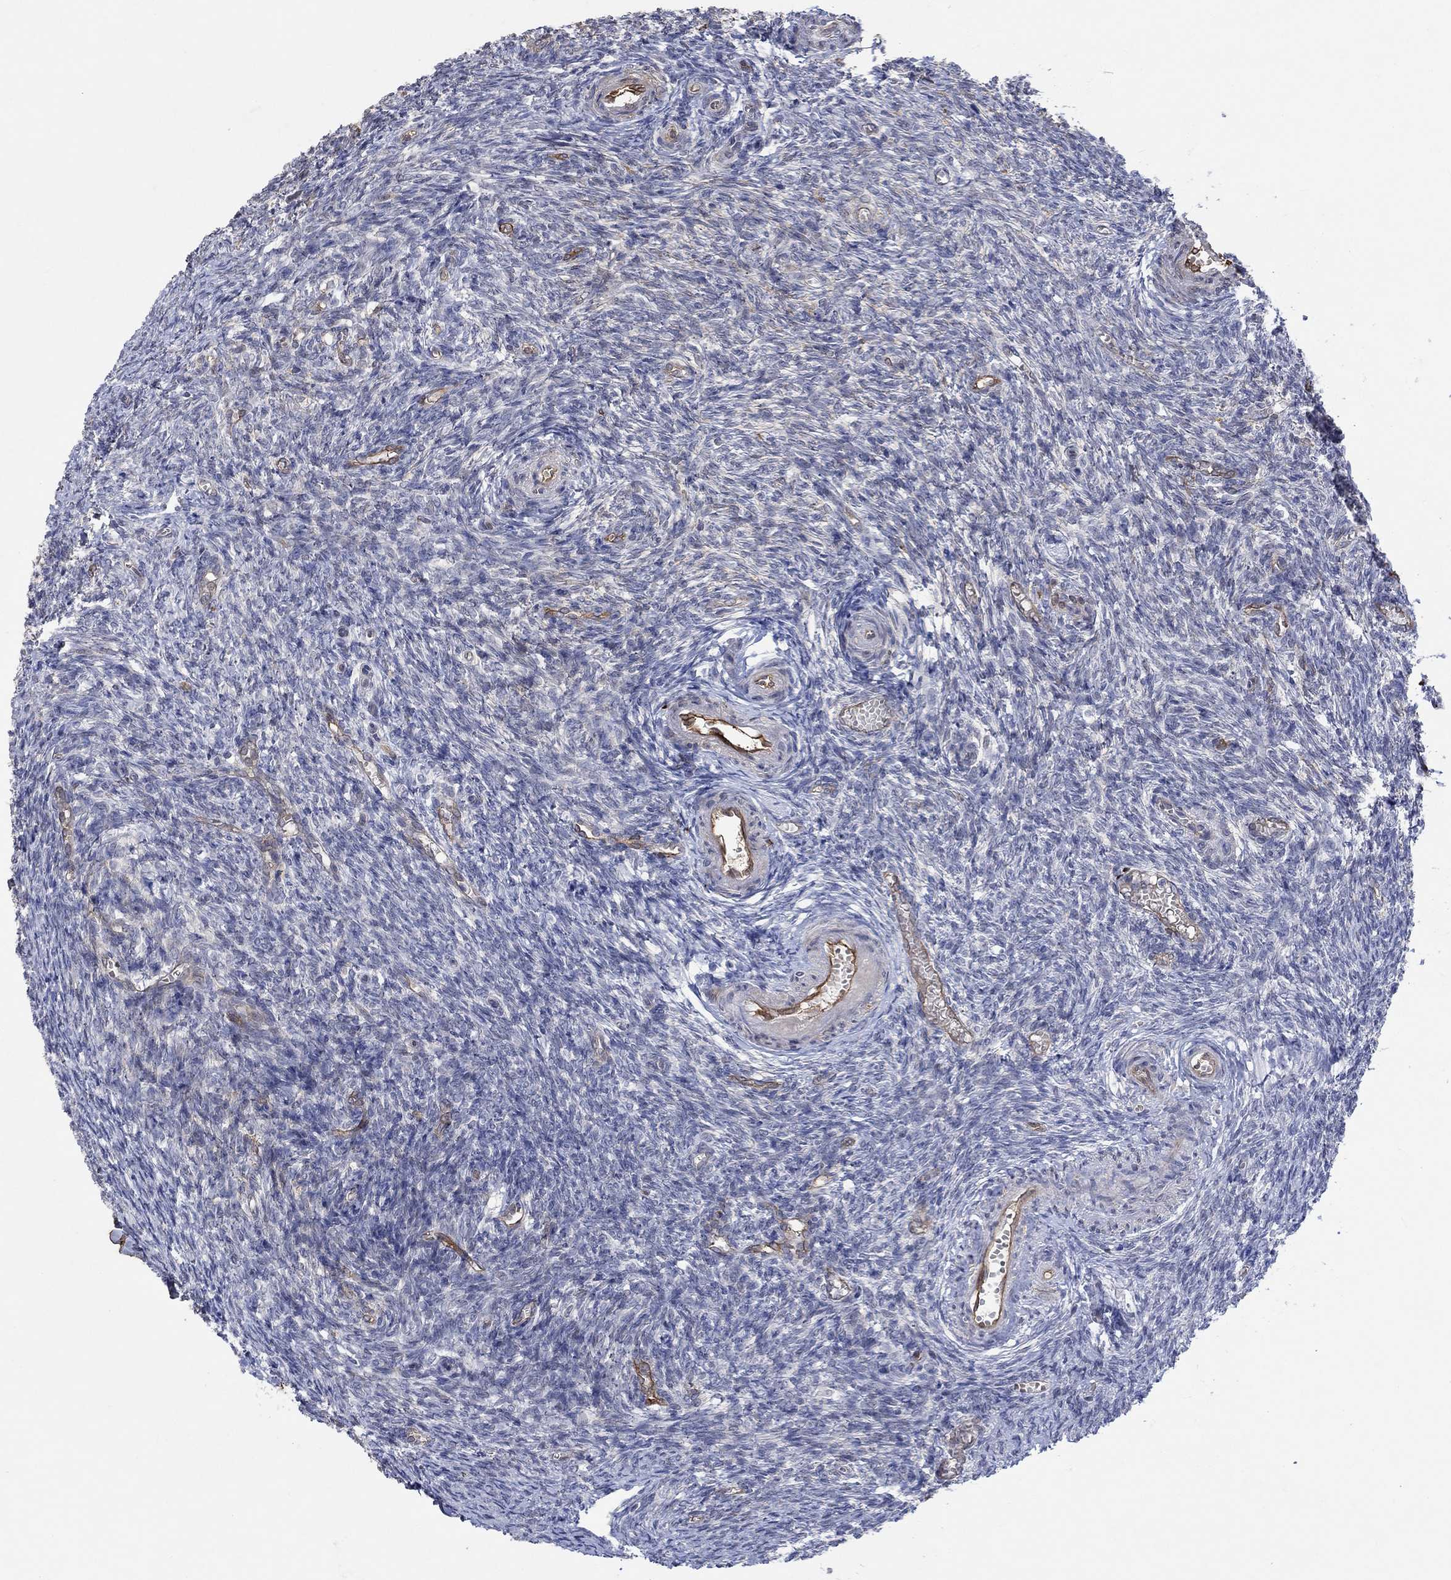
{"staining": {"intensity": "negative", "quantity": "none", "location": "none"}, "tissue": "ovary", "cell_type": "Follicle cells", "image_type": "normal", "snomed": [{"axis": "morphology", "description": "Normal tissue, NOS"}, {"axis": "topography", "description": "Ovary"}], "caption": "IHC histopathology image of benign human ovary stained for a protein (brown), which demonstrates no expression in follicle cells.", "gene": "TGM2", "patient": {"sex": "female", "age": 43}}